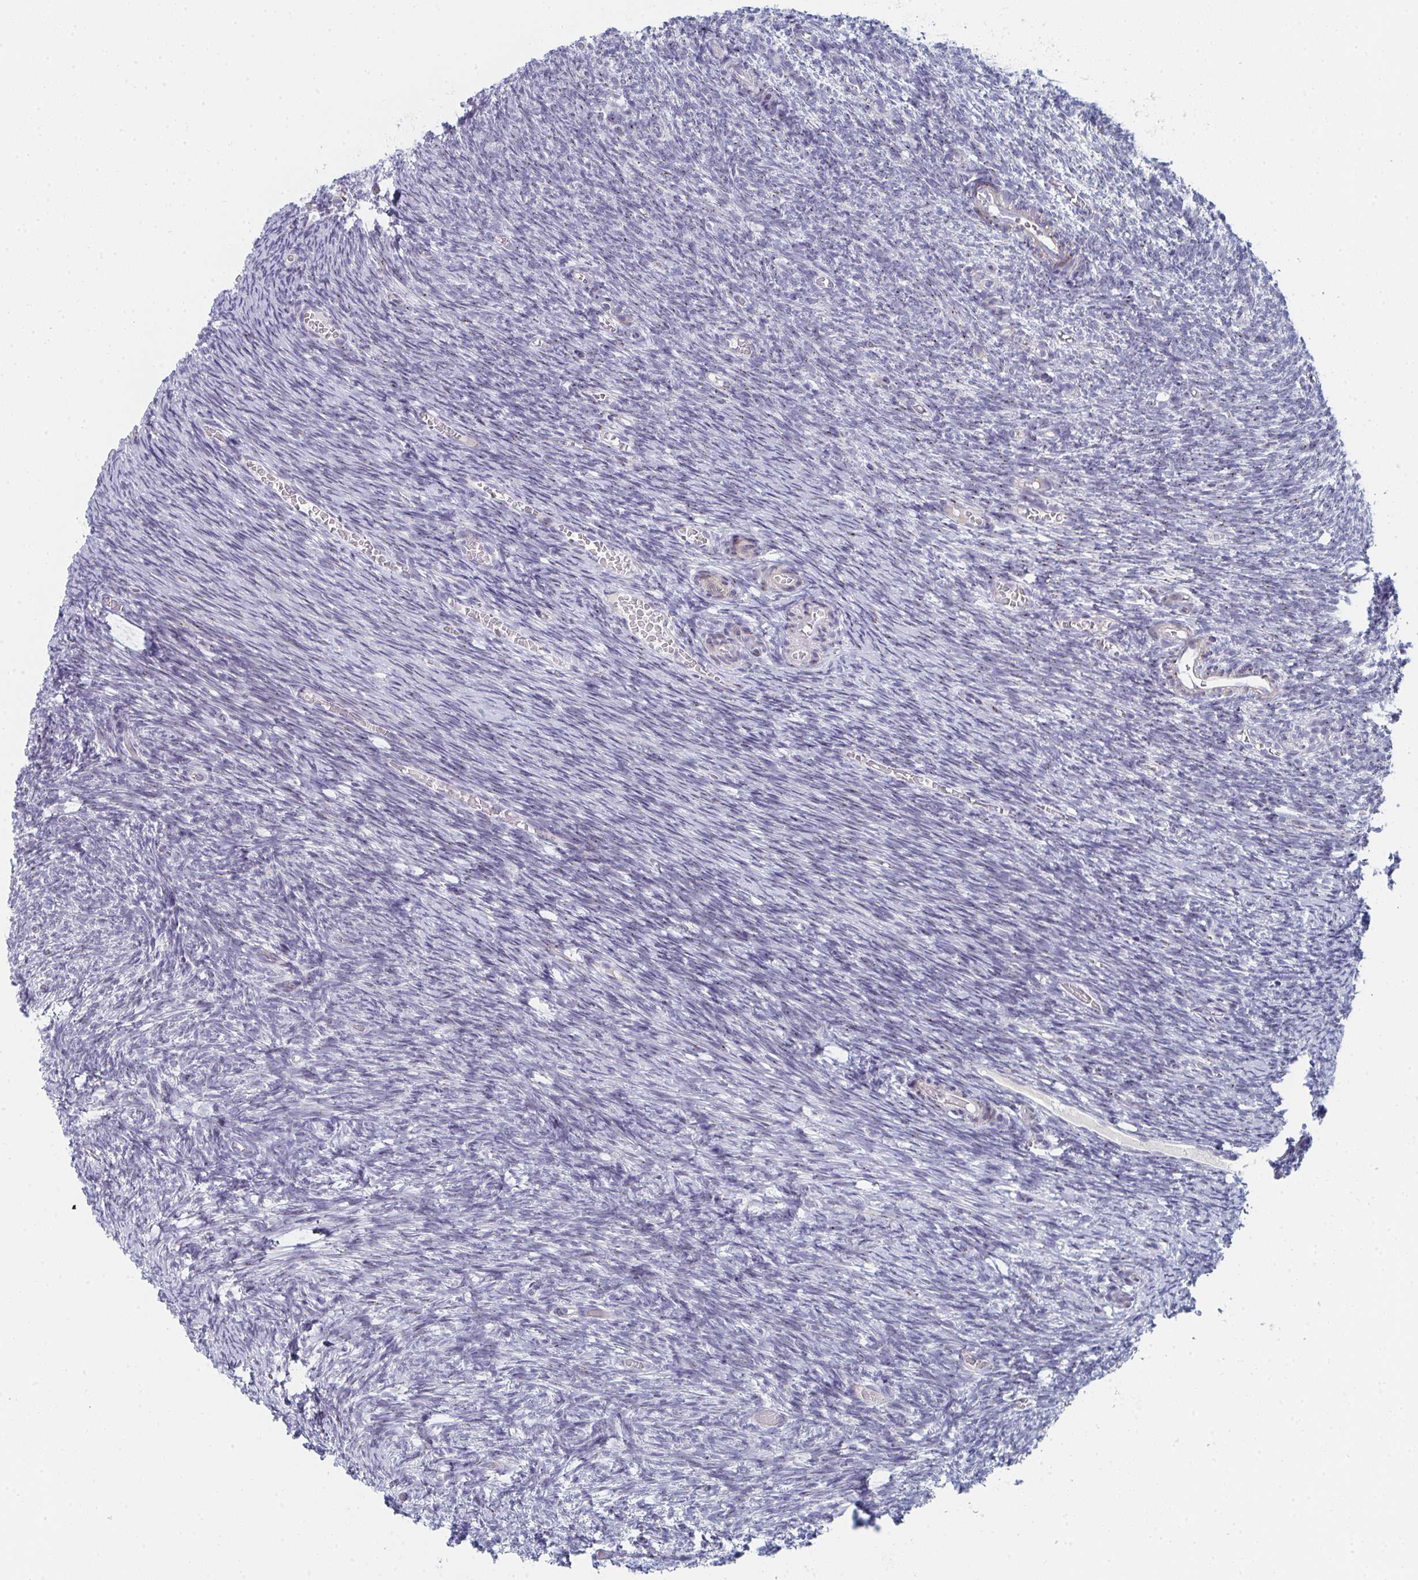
{"staining": {"intensity": "negative", "quantity": "none", "location": "none"}, "tissue": "ovary", "cell_type": "Follicle cells", "image_type": "normal", "snomed": [{"axis": "morphology", "description": "Normal tissue, NOS"}, {"axis": "topography", "description": "Ovary"}], "caption": "Normal ovary was stained to show a protein in brown. There is no significant staining in follicle cells. The staining is performed using DAB (3,3'-diaminobenzidine) brown chromogen with nuclei counter-stained in using hematoxylin.", "gene": "PSMG1", "patient": {"sex": "female", "age": 39}}